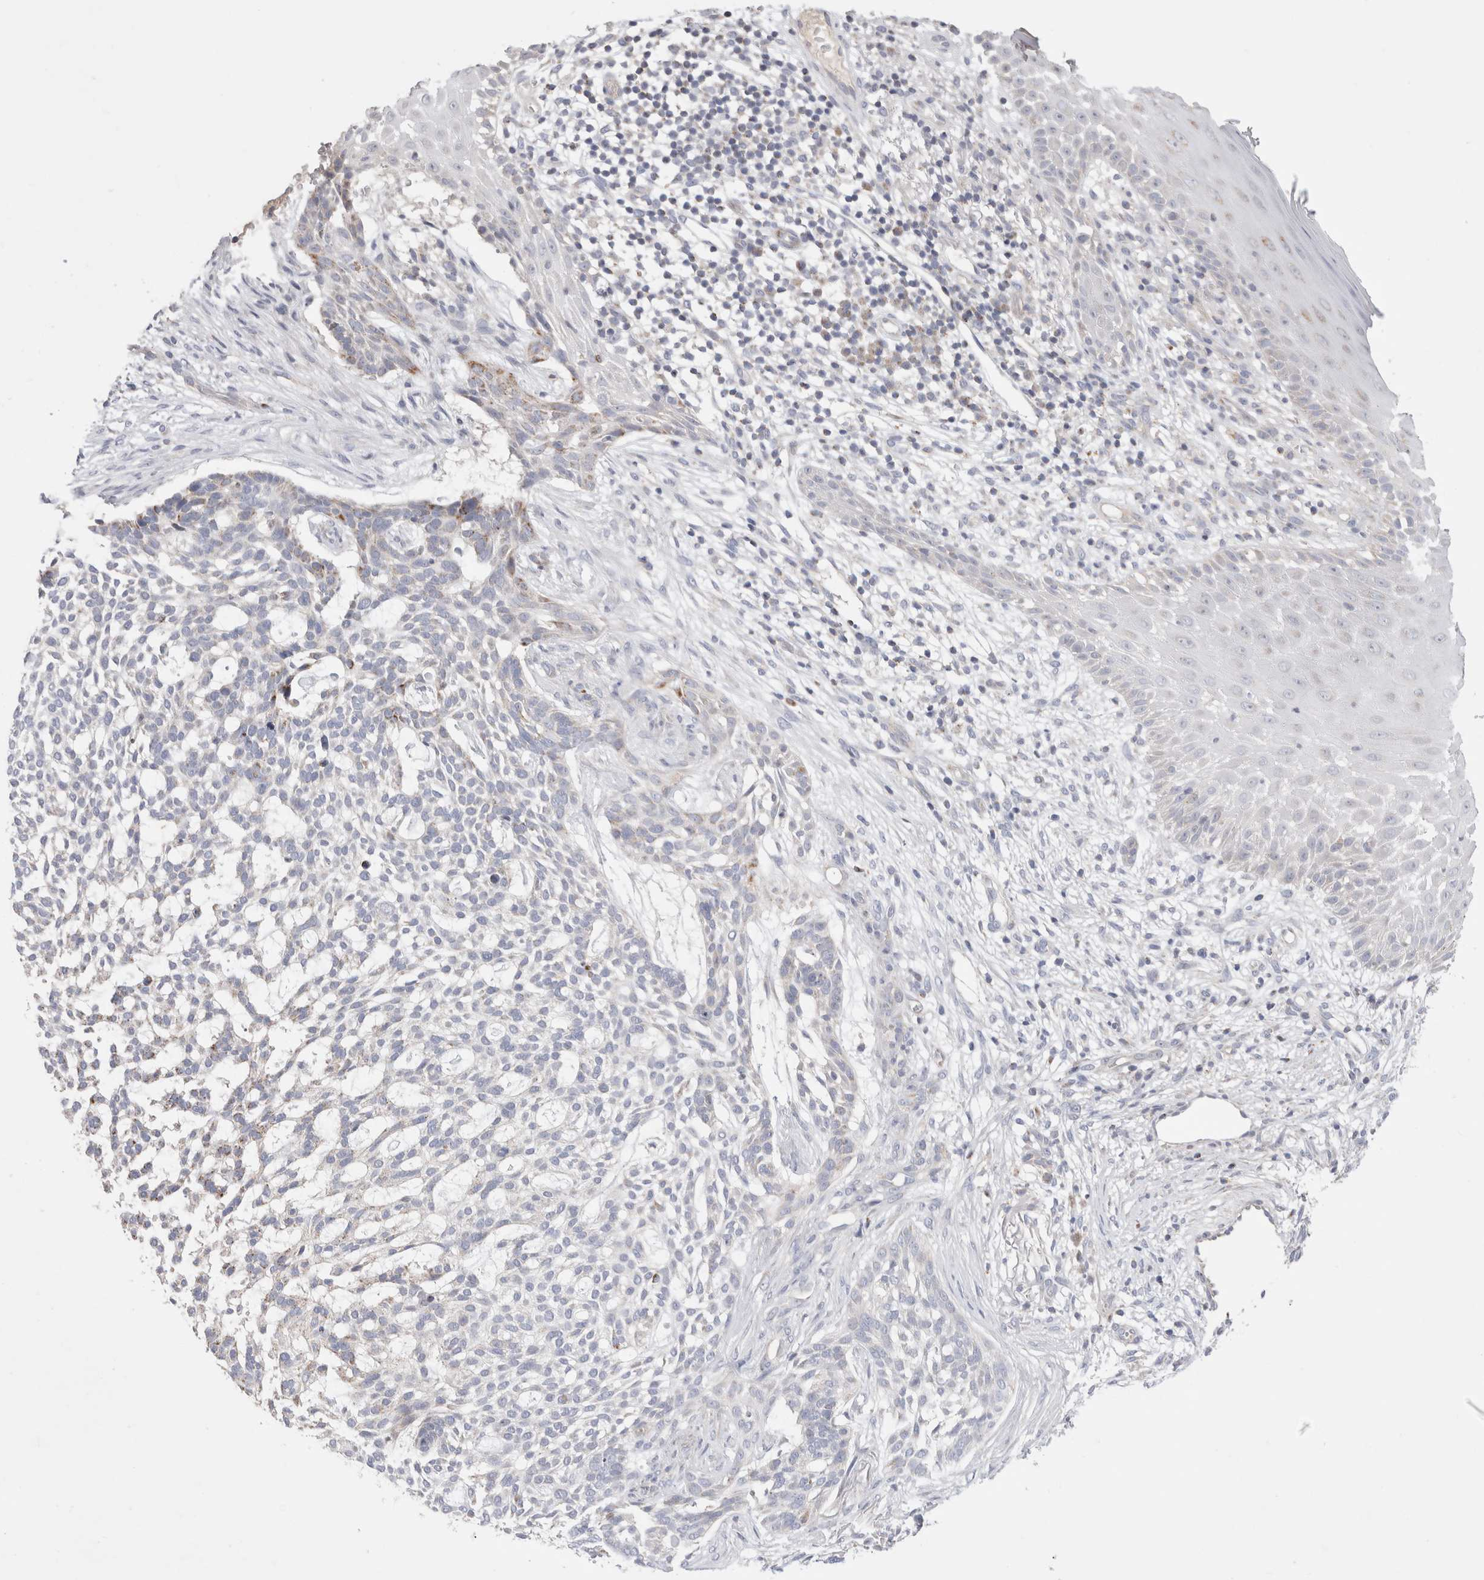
{"staining": {"intensity": "weak", "quantity": "<25%", "location": "cytoplasmic/membranous"}, "tissue": "skin cancer", "cell_type": "Tumor cells", "image_type": "cancer", "snomed": [{"axis": "morphology", "description": "Basal cell carcinoma"}, {"axis": "topography", "description": "Skin"}], "caption": "Histopathology image shows no protein staining in tumor cells of skin cancer tissue. (DAB IHC with hematoxylin counter stain).", "gene": "CHADL", "patient": {"sex": "female", "age": 64}}